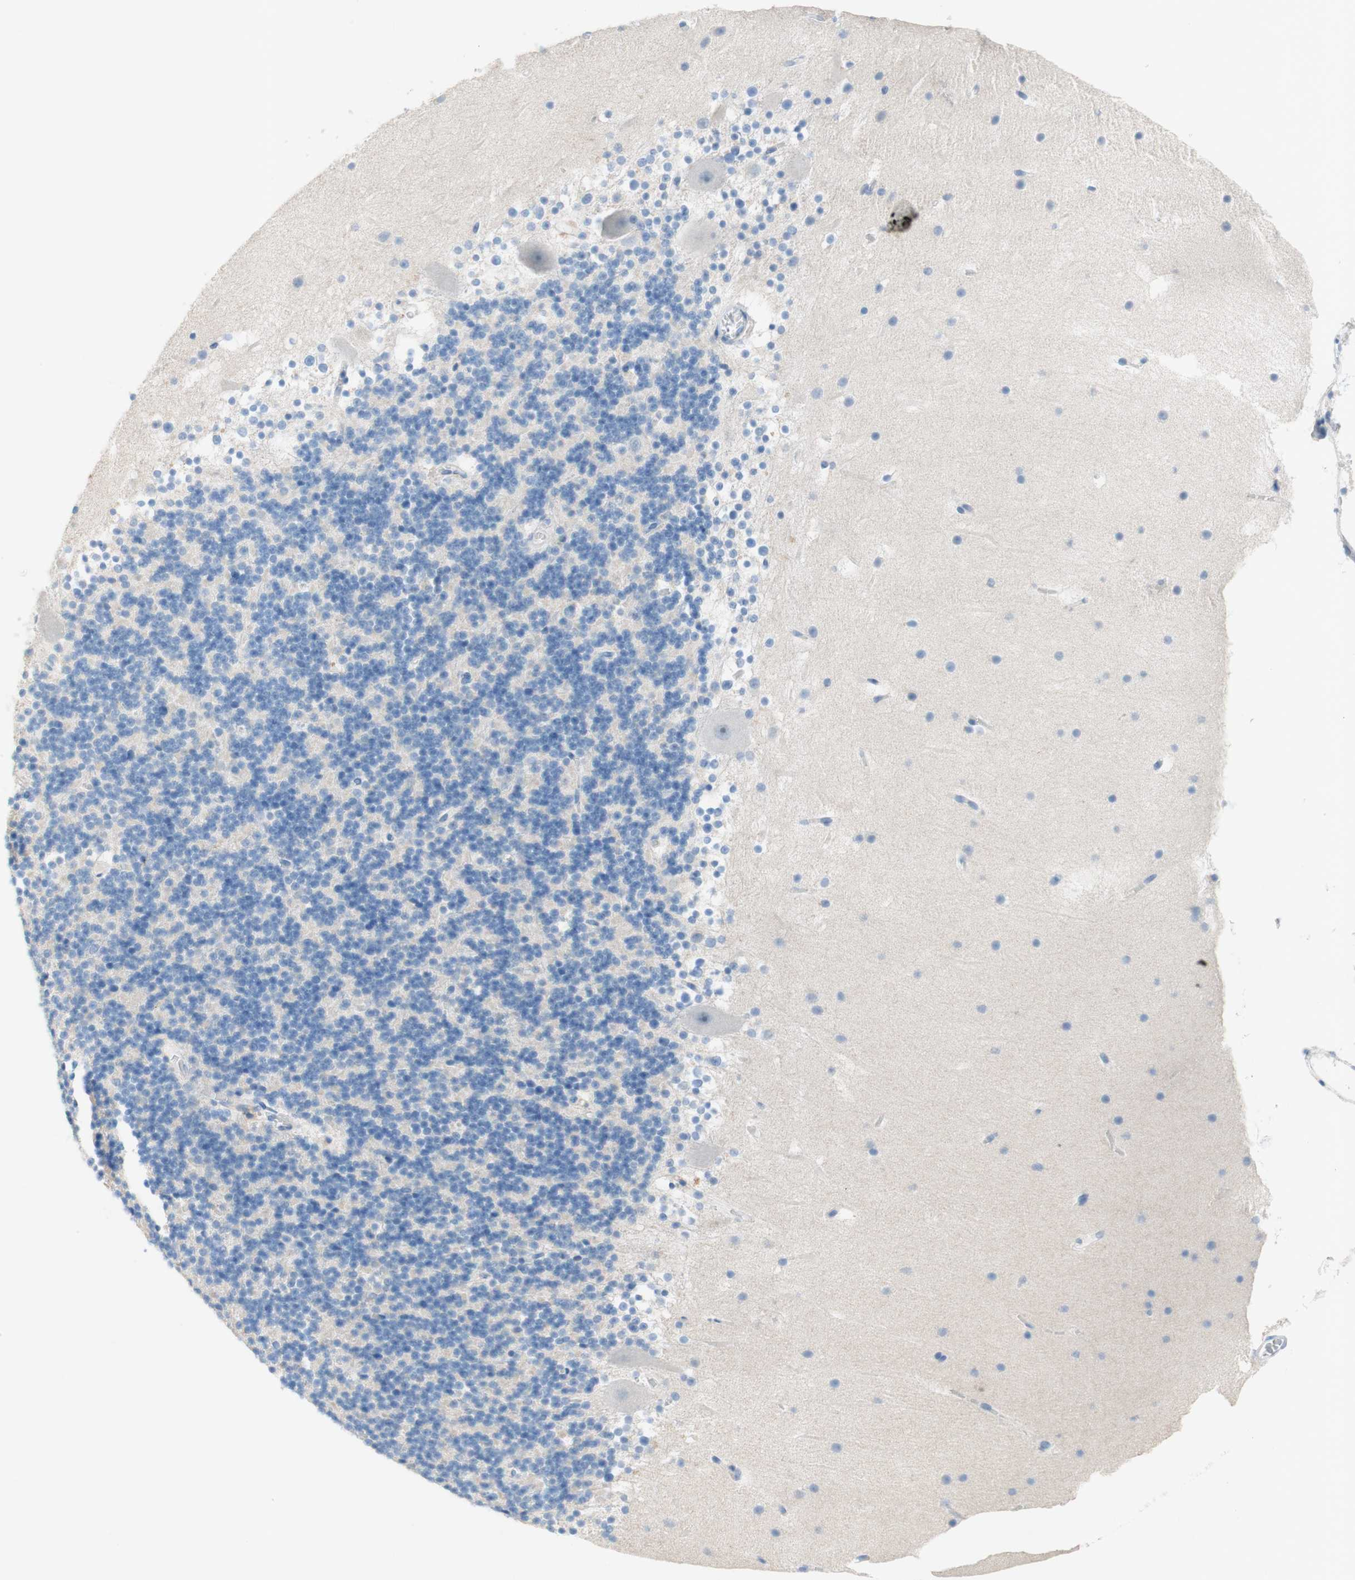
{"staining": {"intensity": "negative", "quantity": "none", "location": "none"}, "tissue": "cerebellum", "cell_type": "Cells in granular layer", "image_type": "normal", "snomed": [{"axis": "morphology", "description": "Normal tissue, NOS"}, {"axis": "topography", "description": "Cerebellum"}], "caption": "Immunohistochemistry of benign cerebellum displays no staining in cells in granular layer. (DAB (3,3'-diaminobenzidine) immunohistochemistry (IHC) with hematoxylin counter stain).", "gene": "POLR2J3", "patient": {"sex": "male", "age": 45}}